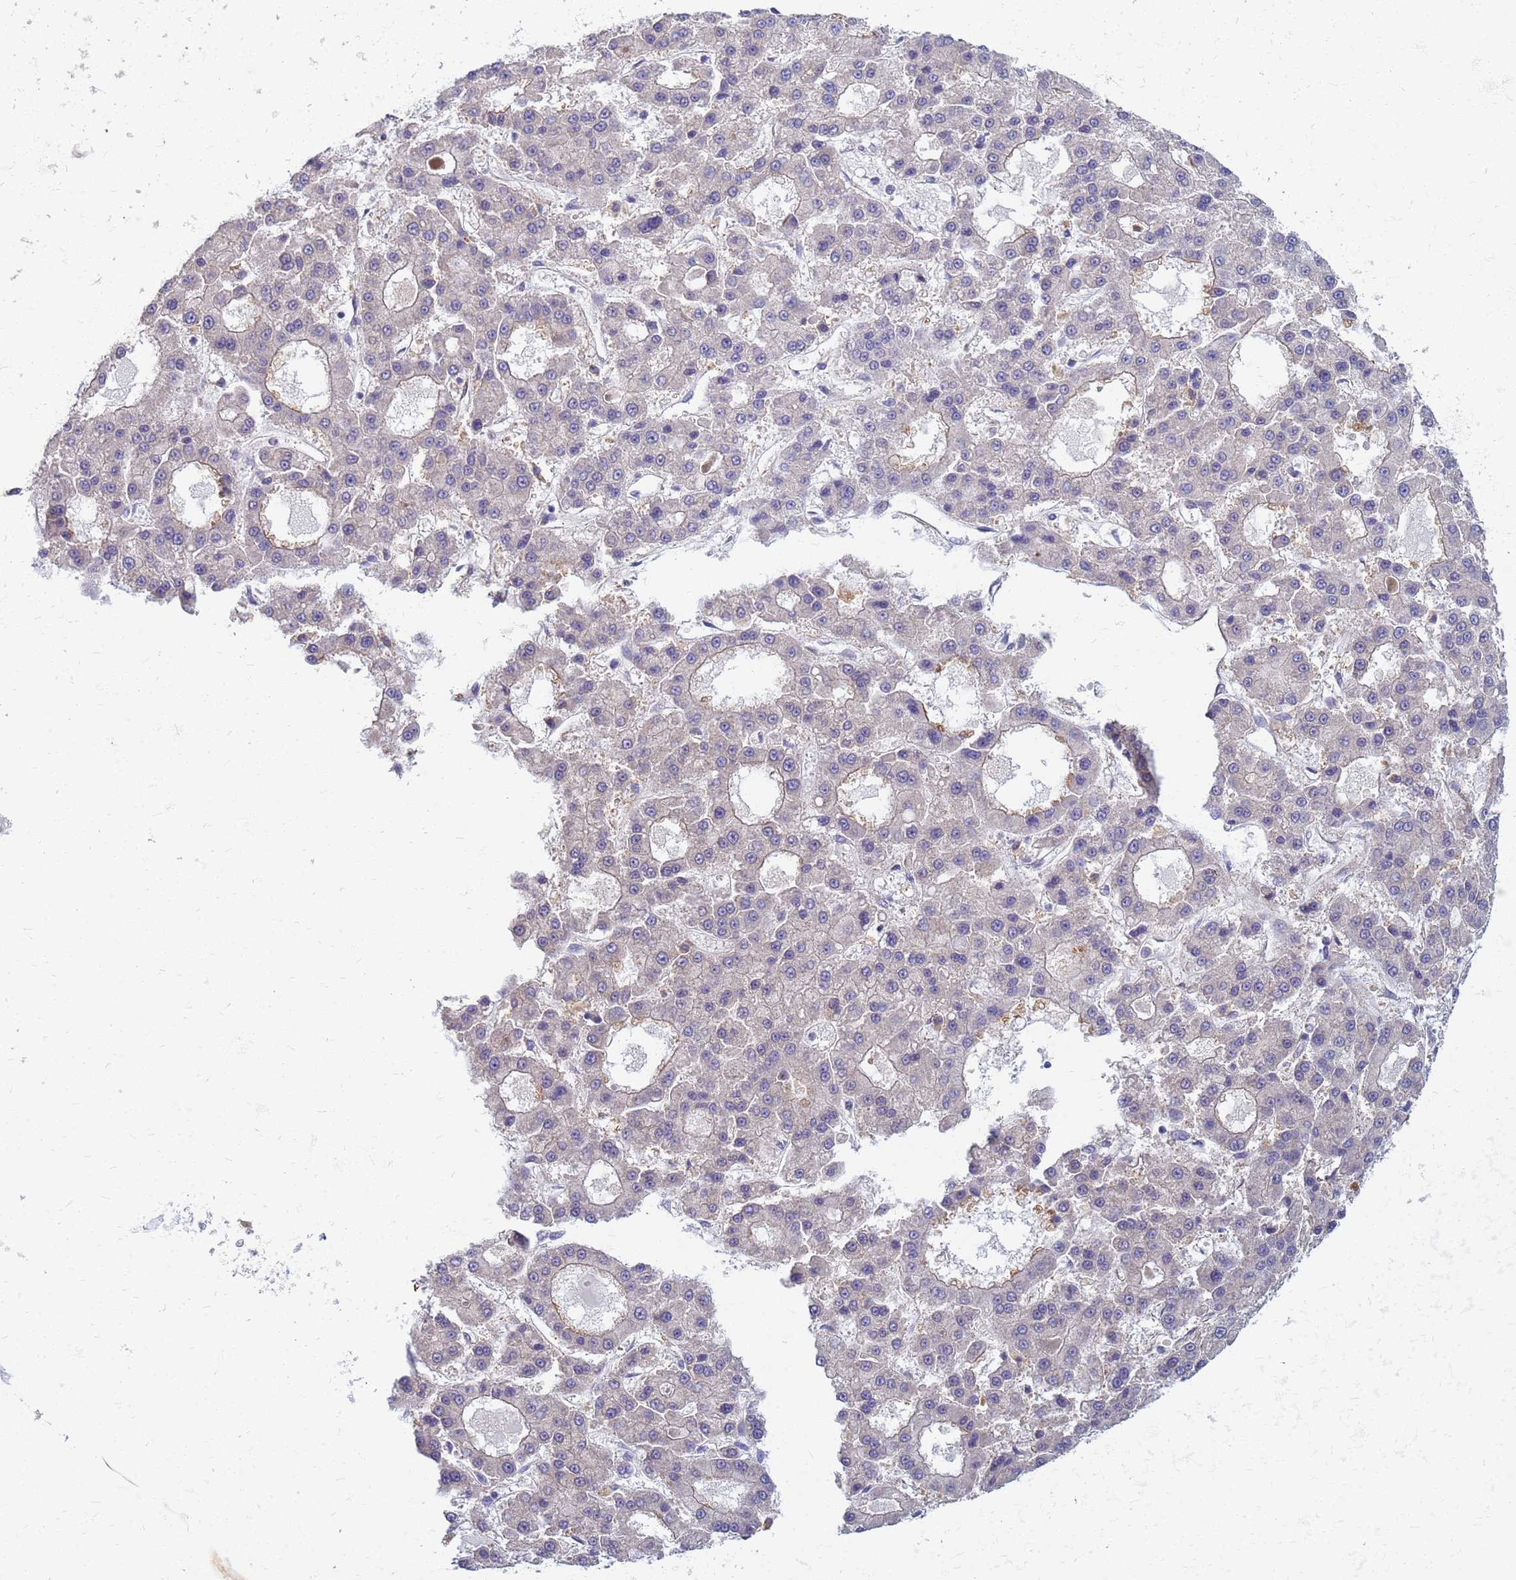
{"staining": {"intensity": "negative", "quantity": "none", "location": "none"}, "tissue": "liver cancer", "cell_type": "Tumor cells", "image_type": "cancer", "snomed": [{"axis": "morphology", "description": "Carcinoma, Hepatocellular, NOS"}, {"axis": "topography", "description": "Liver"}], "caption": "Immunohistochemistry photomicrograph of neoplastic tissue: human liver hepatocellular carcinoma stained with DAB (3,3'-diaminobenzidine) exhibits no significant protein staining in tumor cells. (DAB IHC visualized using brightfield microscopy, high magnification).", "gene": "EEA1", "patient": {"sex": "male", "age": 70}}